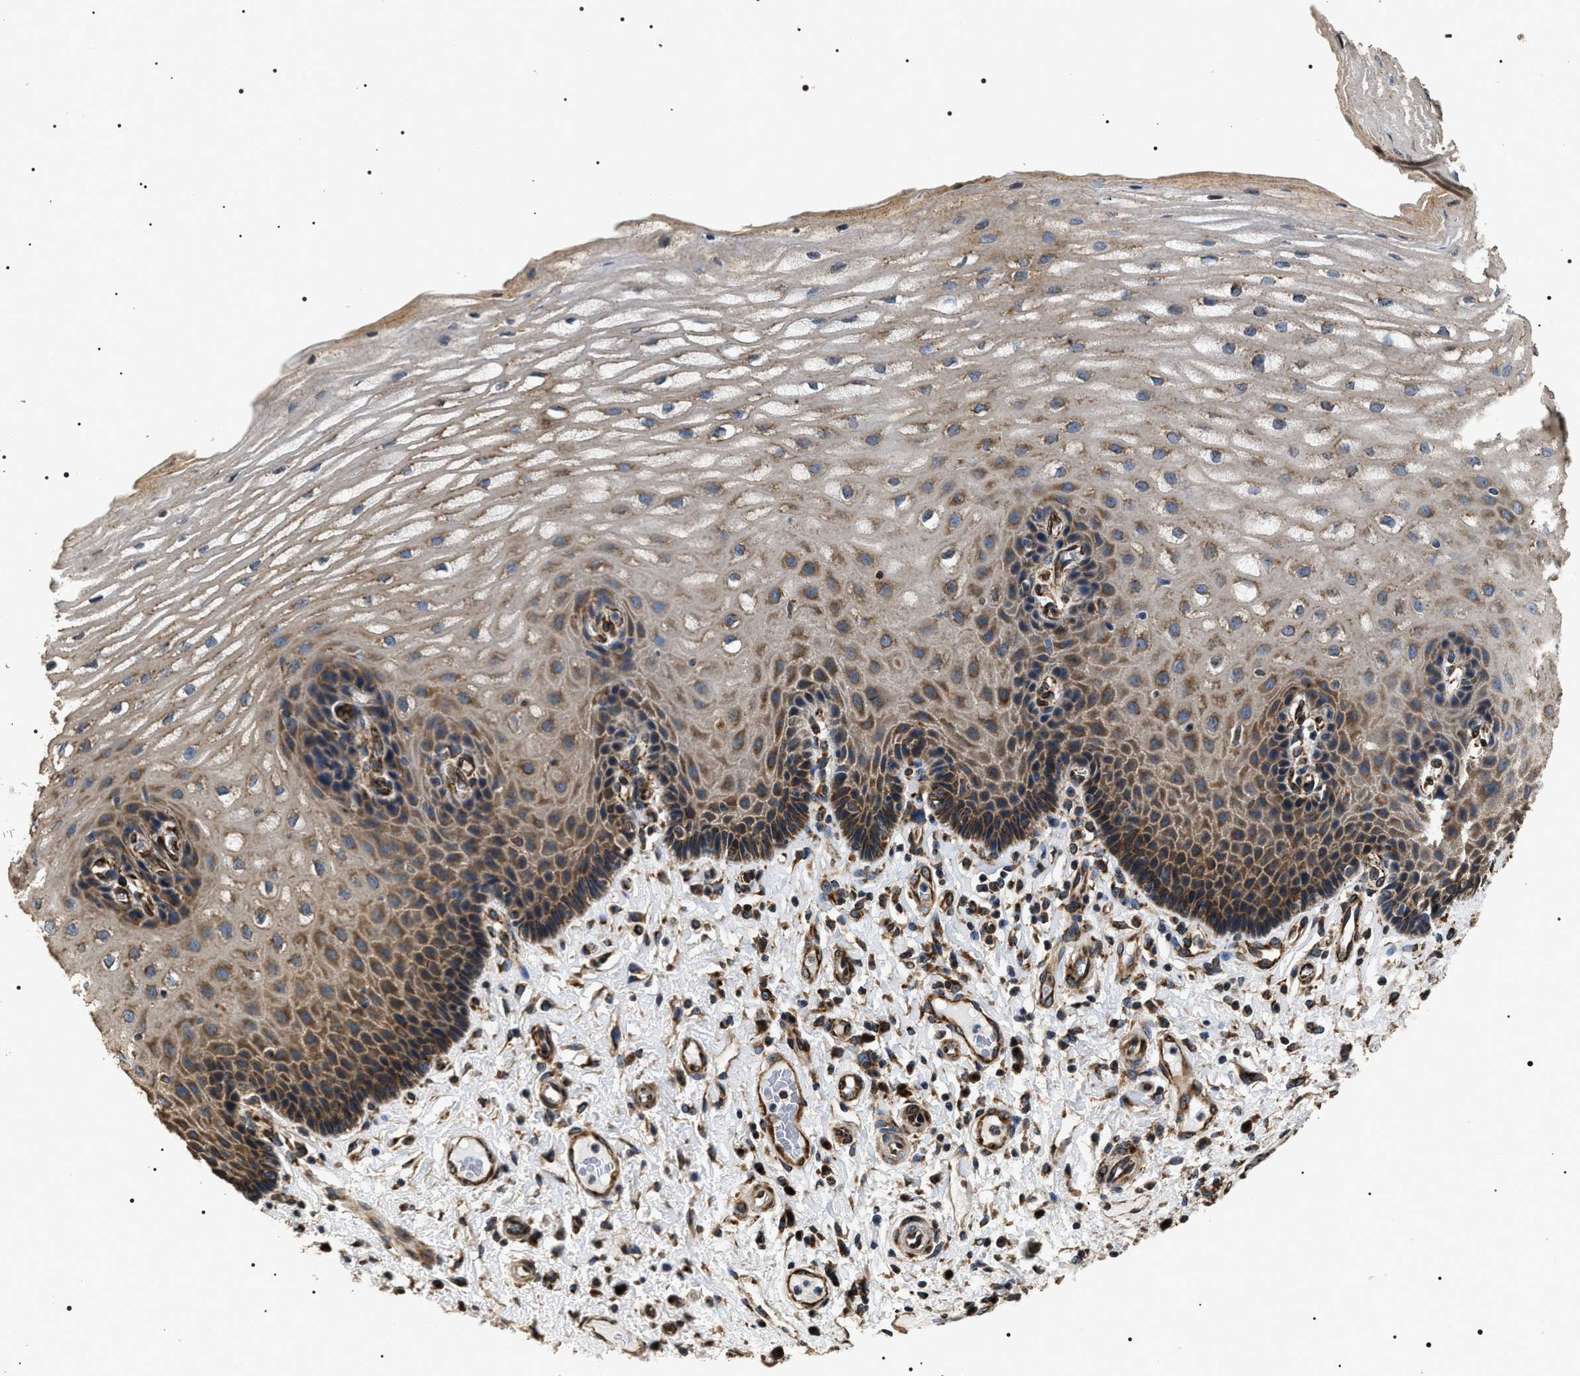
{"staining": {"intensity": "moderate", "quantity": ">75%", "location": "cytoplasmic/membranous"}, "tissue": "esophagus", "cell_type": "Squamous epithelial cells", "image_type": "normal", "snomed": [{"axis": "morphology", "description": "Normal tissue, NOS"}, {"axis": "topography", "description": "Esophagus"}], "caption": "The histopathology image exhibits immunohistochemical staining of unremarkable esophagus. There is moderate cytoplasmic/membranous expression is seen in approximately >75% of squamous epithelial cells.", "gene": "KTN1", "patient": {"sex": "male", "age": 54}}